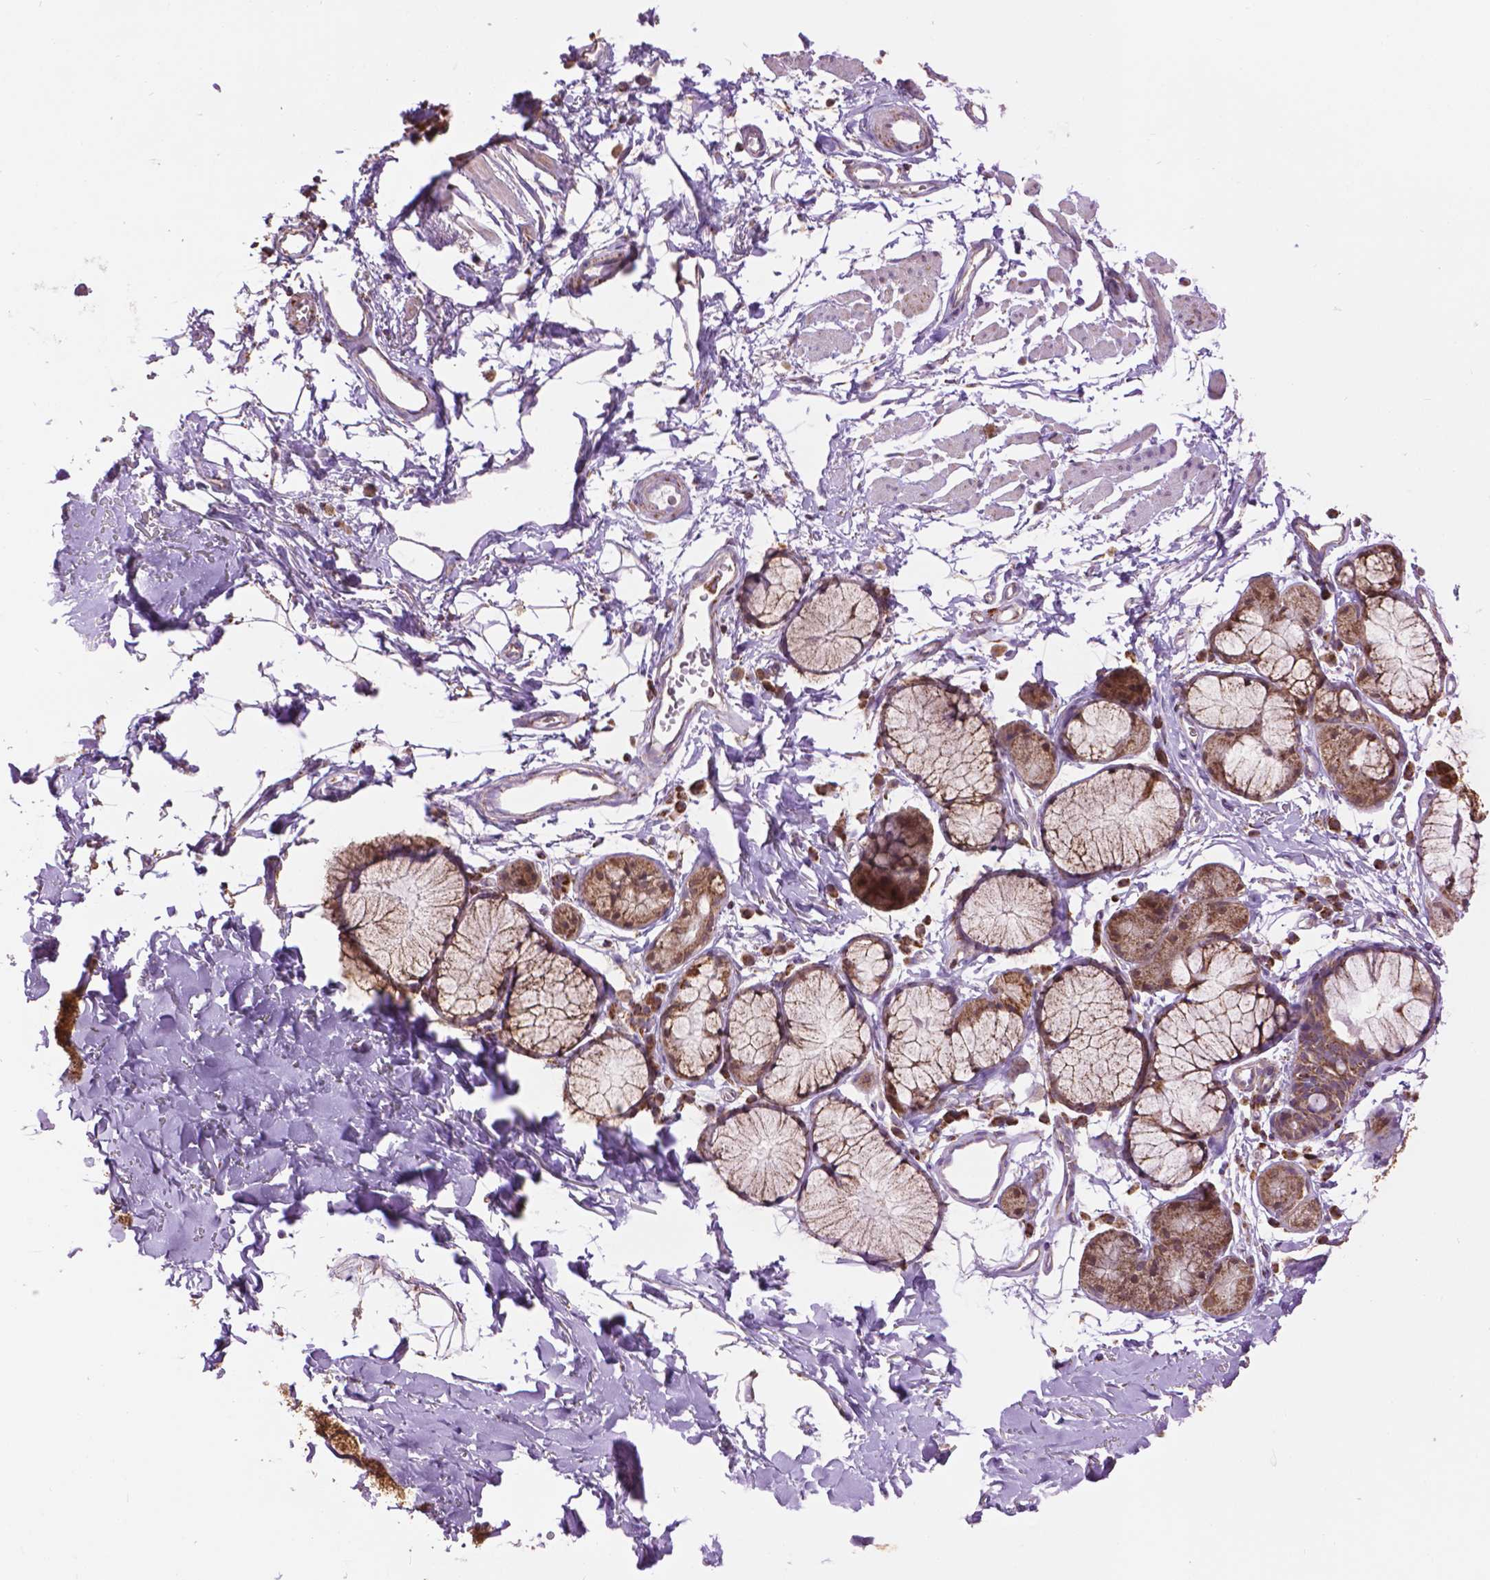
{"staining": {"intensity": "weak", "quantity": "25%-75%", "location": "cytoplasmic/membranous"}, "tissue": "adipose tissue", "cell_type": "Adipocytes", "image_type": "normal", "snomed": [{"axis": "morphology", "description": "Normal tissue, NOS"}, {"axis": "topography", "description": "Cartilage tissue"}, {"axis": "topography", "description": "Bronchus"}], "caption": "Immunohistochemistry histopathology image of benign adipose tissue: adipose tissue stained using IHC exhibits low levels of weak protein expression localized specifically in the cytoplasmic/membranous of adipocytes, appearing as a cytoplasmic/membranous brown color.", "gene": "PYCR3", "patient": {"sex": "female", "age": 79}}